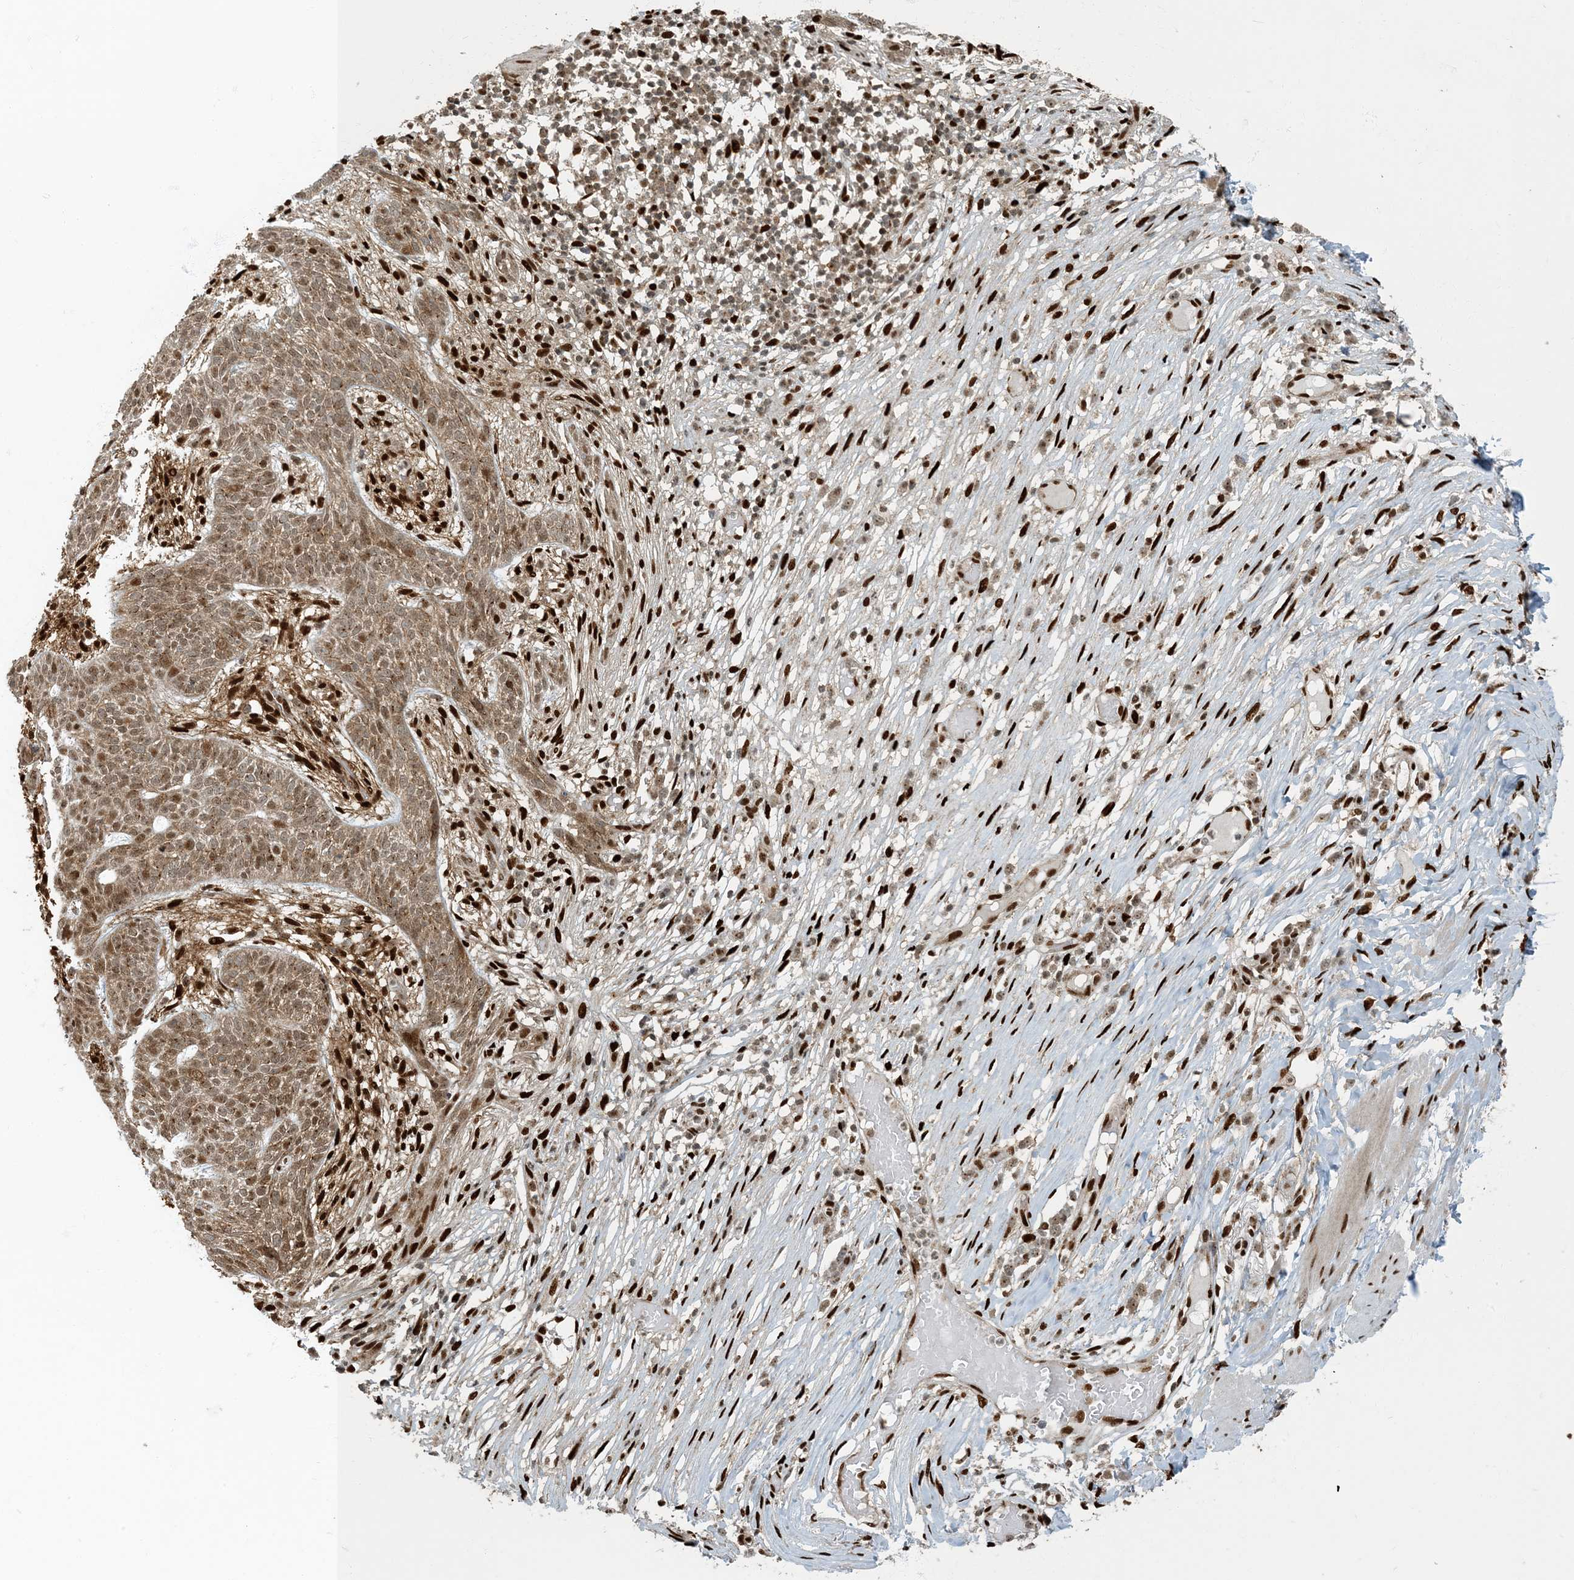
{"staining": {"intensity": "moderate", "quantity": ">75%", "location": "cytoplasmic/membranous,nuclear"}, "tissue": "skin cancer", "cell_type": "Tumor cells", "image_type": "cancer", "snomed": [{"axis": "morphology", "description": "Normal tissue, NOS"}, {"axis": "morphology", "description": "Basal cell carcinoma"}, {"axis": "topography", "description": "Skin"}], "caption": "DAB immunohistochemical staining of basal cell carcinoma (skin) displays moderate cytoplasmic/membranous and nuclear protein staining in about >75% of tumor cells. The staining was performed using DAB to visualize the protein expression in brown, while the nuclei were stained in blue with hematoxylin (Magnification: 20x).", "gene": "MBD1", "patient": {"sex": "male", "age": 64}}